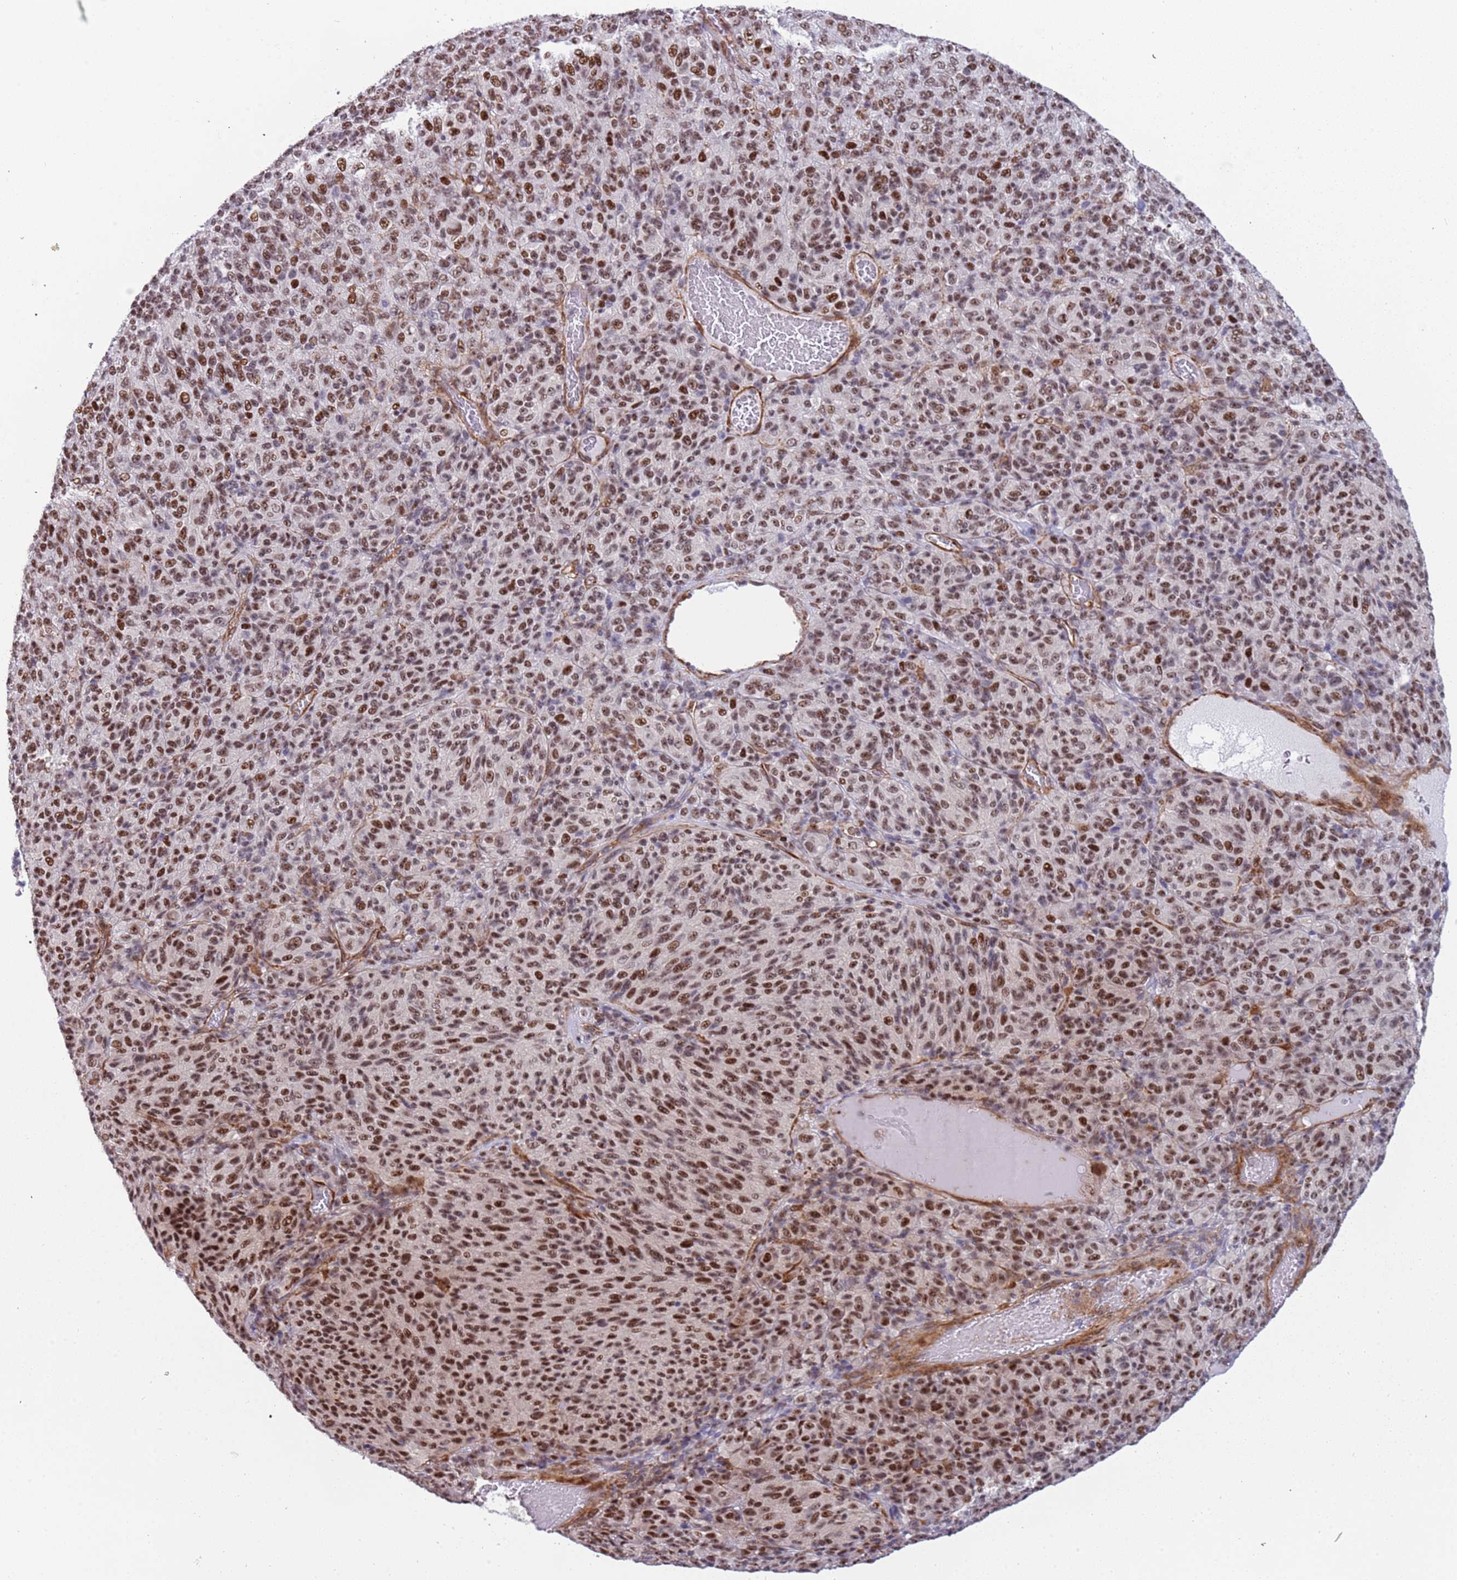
{"staining": {"intensity": "strong", "quantity": ">75%", "location": "nuclear"}, "tissue": "melanoma", "cell_type": "Tumor cells", "image_type": "cancer", "snomed": [{"axis": "morphology", "description": "Malignant melanoma, Metastatic site"}, {"axis": "topography", "description": "Brain"}], "caption": "Melanoma stained with DAB (3,3'-diaminobenzidine) immunohistochemistry exhibits high levels of strong nuclear positivity in approximately >75% of tumor cells.", "gene": "LRMDA", "patient": {"sex": "female", "age": 56}}